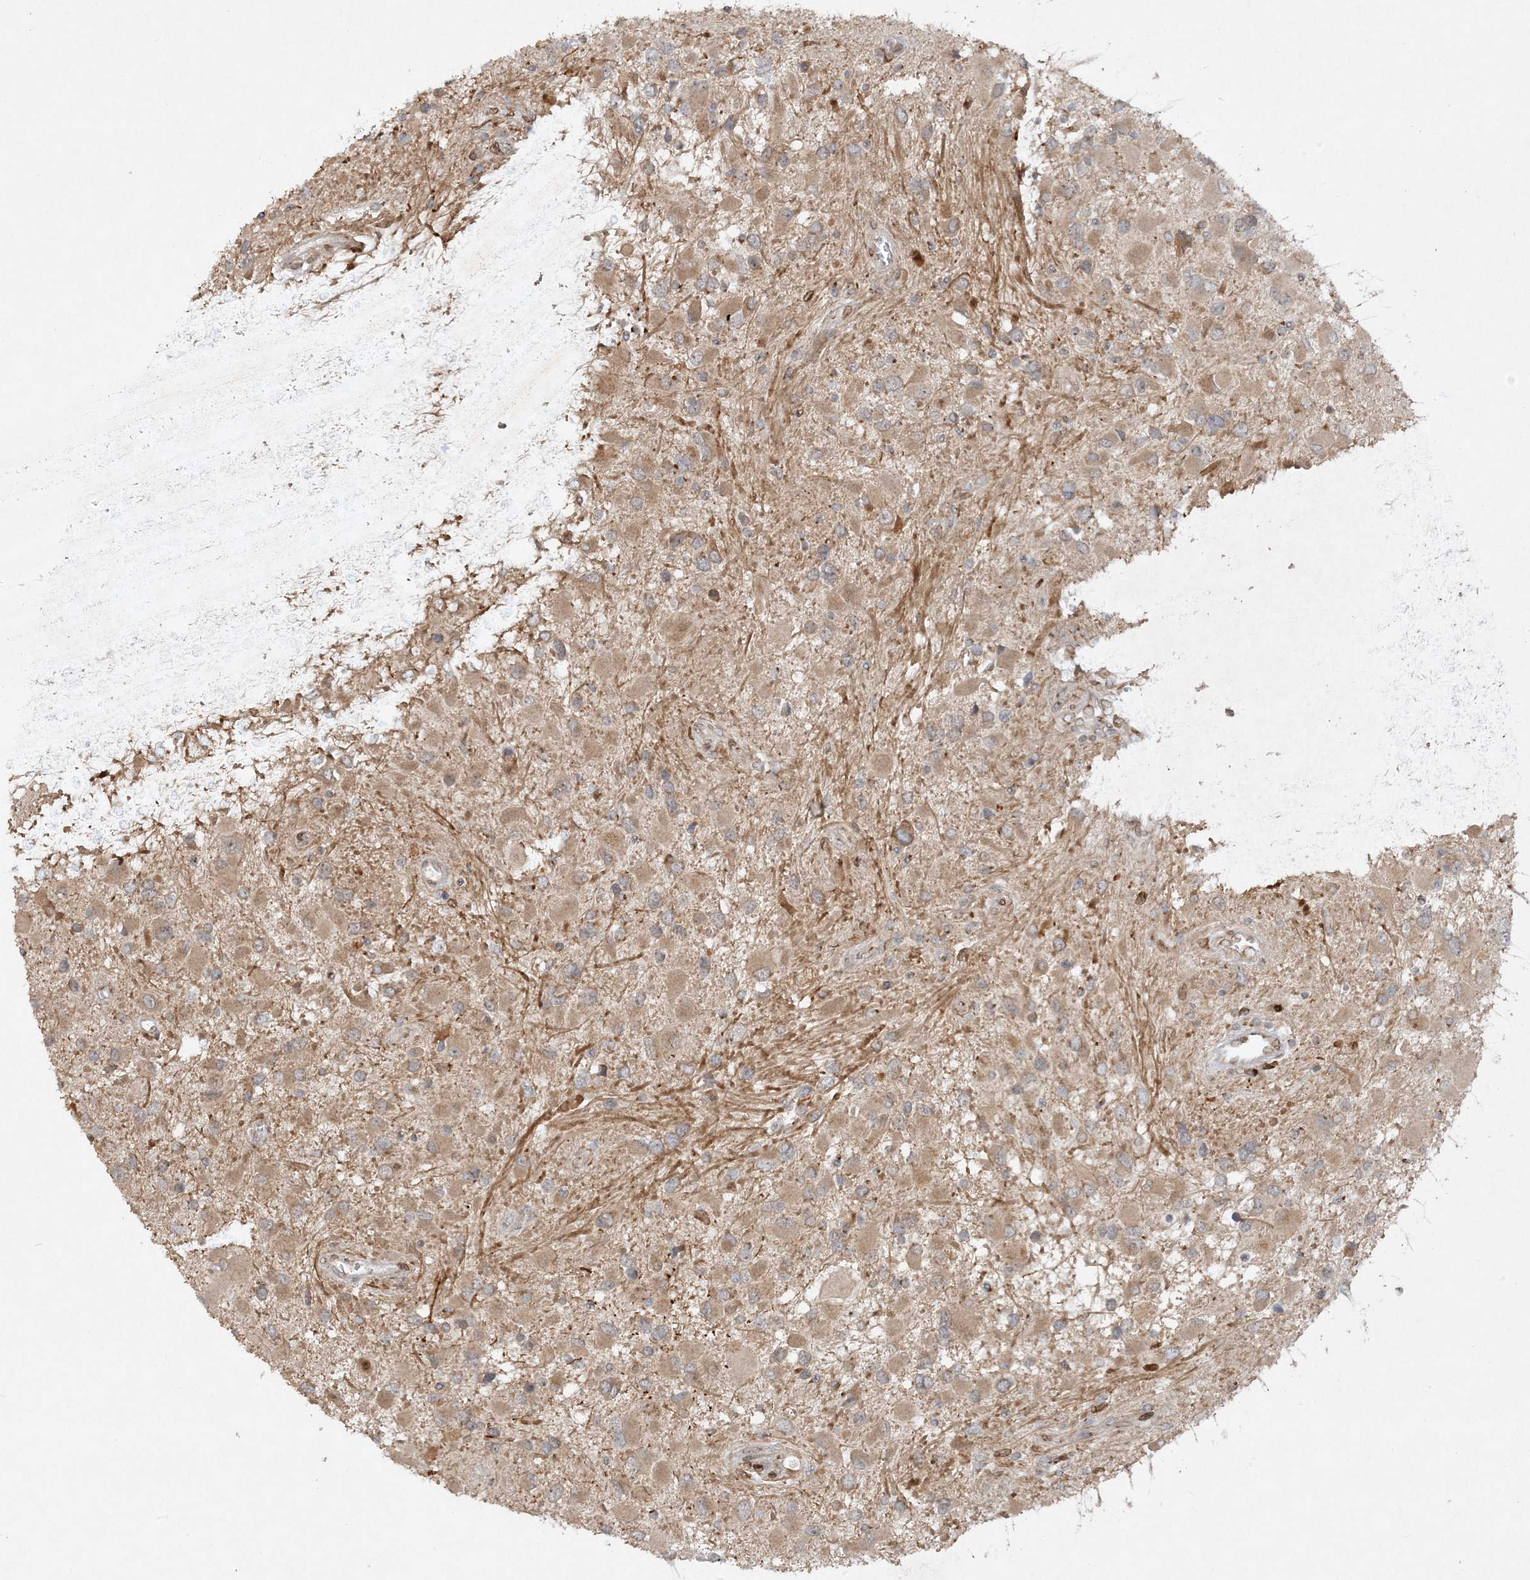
{"staining": {"intensity": "negative", "quantity": "none", "location": "none"}, "tissue": "glioma", "cell_type": "Tumor cells", "image_type": "cancer", "snomed": [{"axis": "morphology", "description": "Glioma, malignant, High grade"}, {"axis": "topography", "description": "Brain"}], "caption": "Glioma was stained to show a protein in brown. There is no significant staining in tumor cells. Nuclei are stained in blue.", "gene": "SLC35A2", "patient": {"sex": "male", "age": 53}}